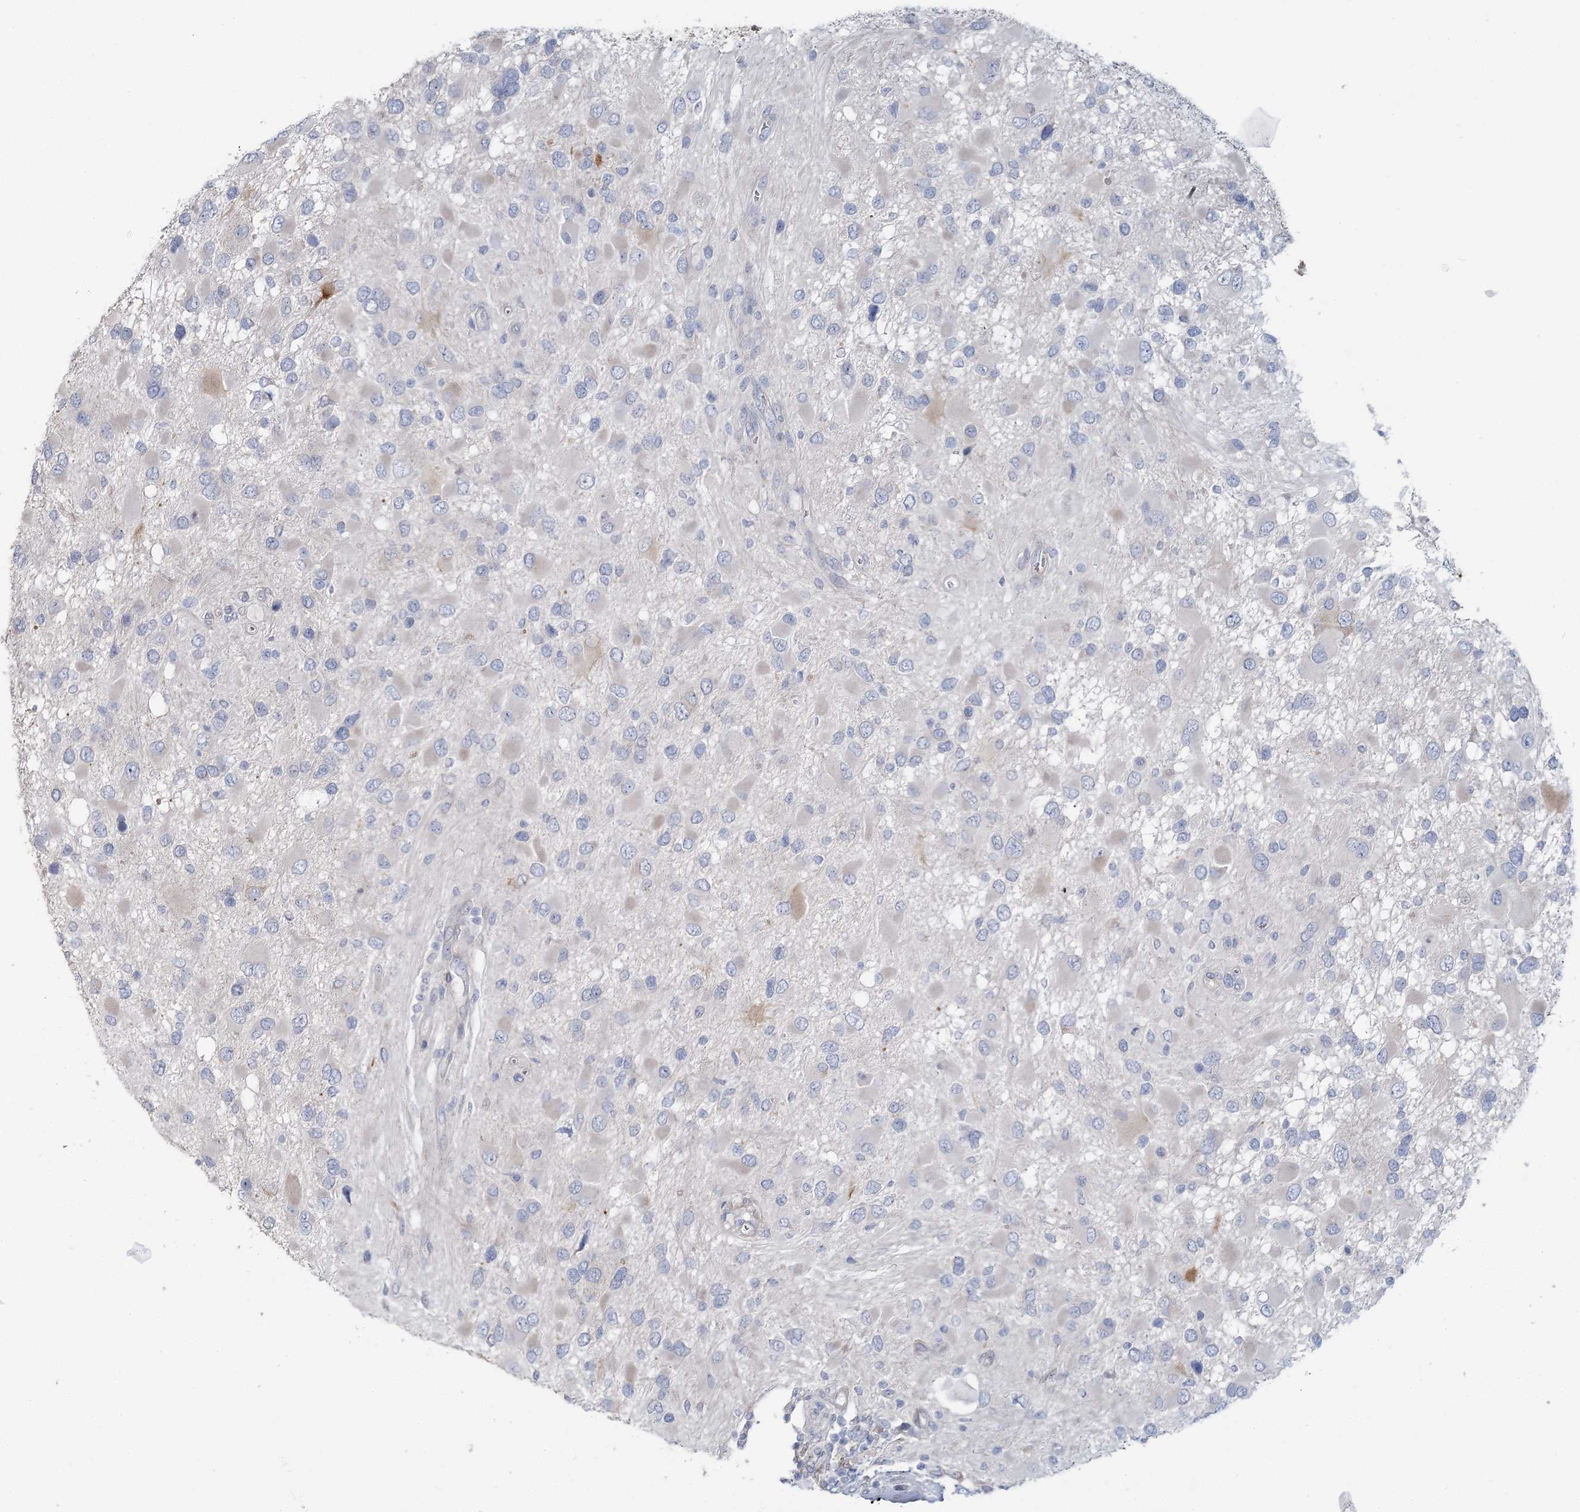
{"staining": {"intensity": "negative", "quantity": "none", "location": "none"}, "tissue": "glioma", "cell_type": "Tumor cells", "image_type": "cancer", "snomed": [{"axis": "morphology", "description": "Glioma, malignant, High grade"}, {"axis": "topography", "description": "Brain"}], "caption": "Immunohistochemistry image of neoplastic tissue: glioma stained with DAB (3,3'-diaminobenzidine) displays no significant protein staining in tumor cells.", "gene": "CMBL", "patient": {"sex": "male", "age": 53}}